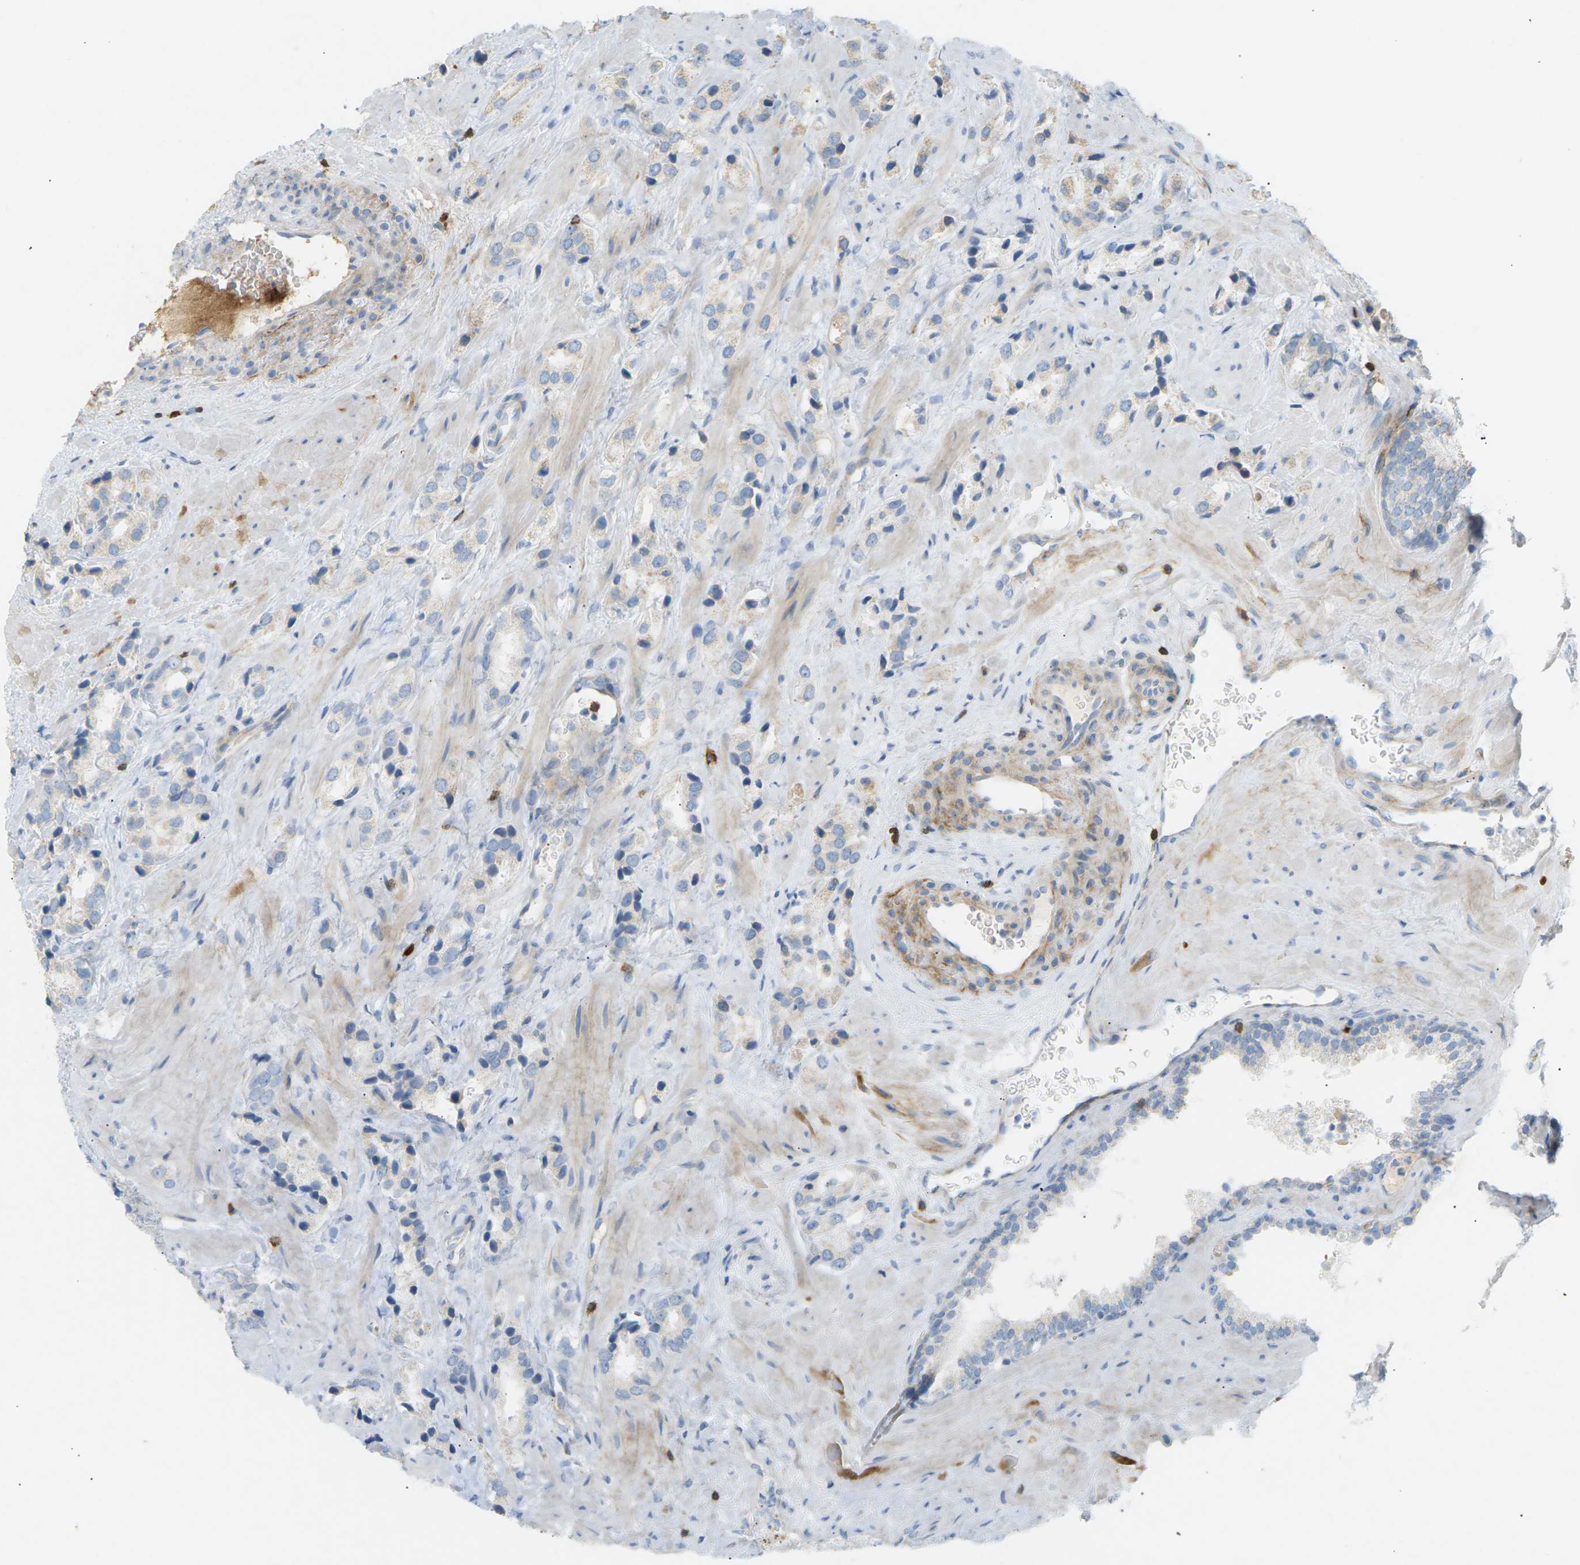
{"staining": {"intensity": "negative", "quantity": "none", "location": "none"}, "tissue": "prostate cancer", "cell_type": "Tumor cells", "image_type": "cancer", "snomed": [{"axis": "morphology", "description": "Adenocarcinoma, High grade"}, {"axis": "topography", "description": "Prostate"}], "caption": "High power microscopy photomicrograph of an immunohistochemistry photomicrograph of adenocarcinoma (high-grade) (prostate), revealing no significant staining in tumor cells.", "gene": "LIME1", "patient": {"sex": "male", "age": 64}}